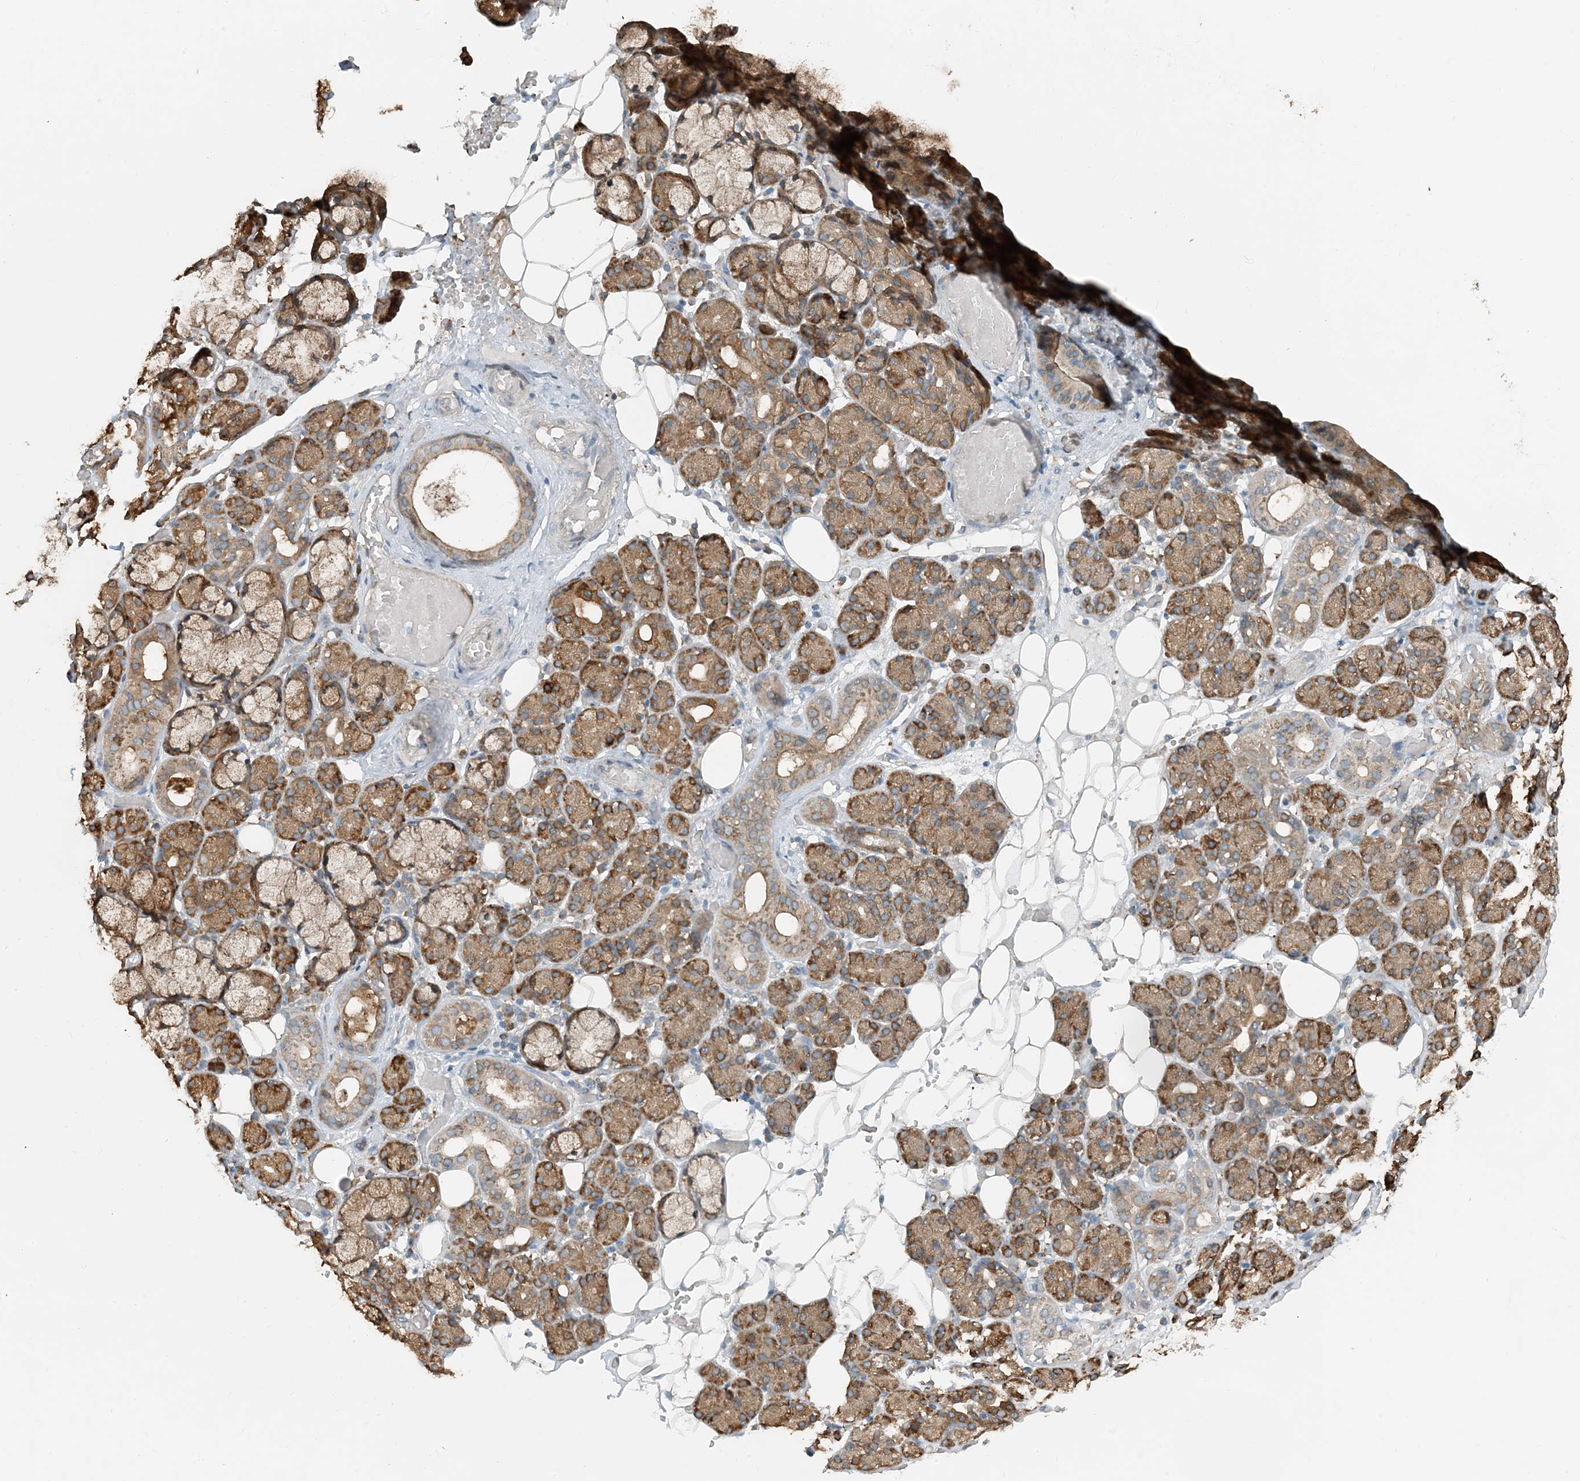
{"staining": {"intensity": "strong", "quantity": "25%-75%", "location": "cytoplasmic/membranous"}, "tissue": "salivary gland", "cell_type": "Glandular cells", "image_type": "normal", "snomed": [{"axis": "morphology", "description": "Normal tissue, NOS"}, {"axis": "topography", "description": "Salivary gland"}], "caption": "A high amount of strong cytoplasmic/membranous expression is identified in approximately 25%-75% of glandular cells in unremarkable salivary gland.", "gene": "CERKL", "patient": {"sex": "male", "age": 63}}